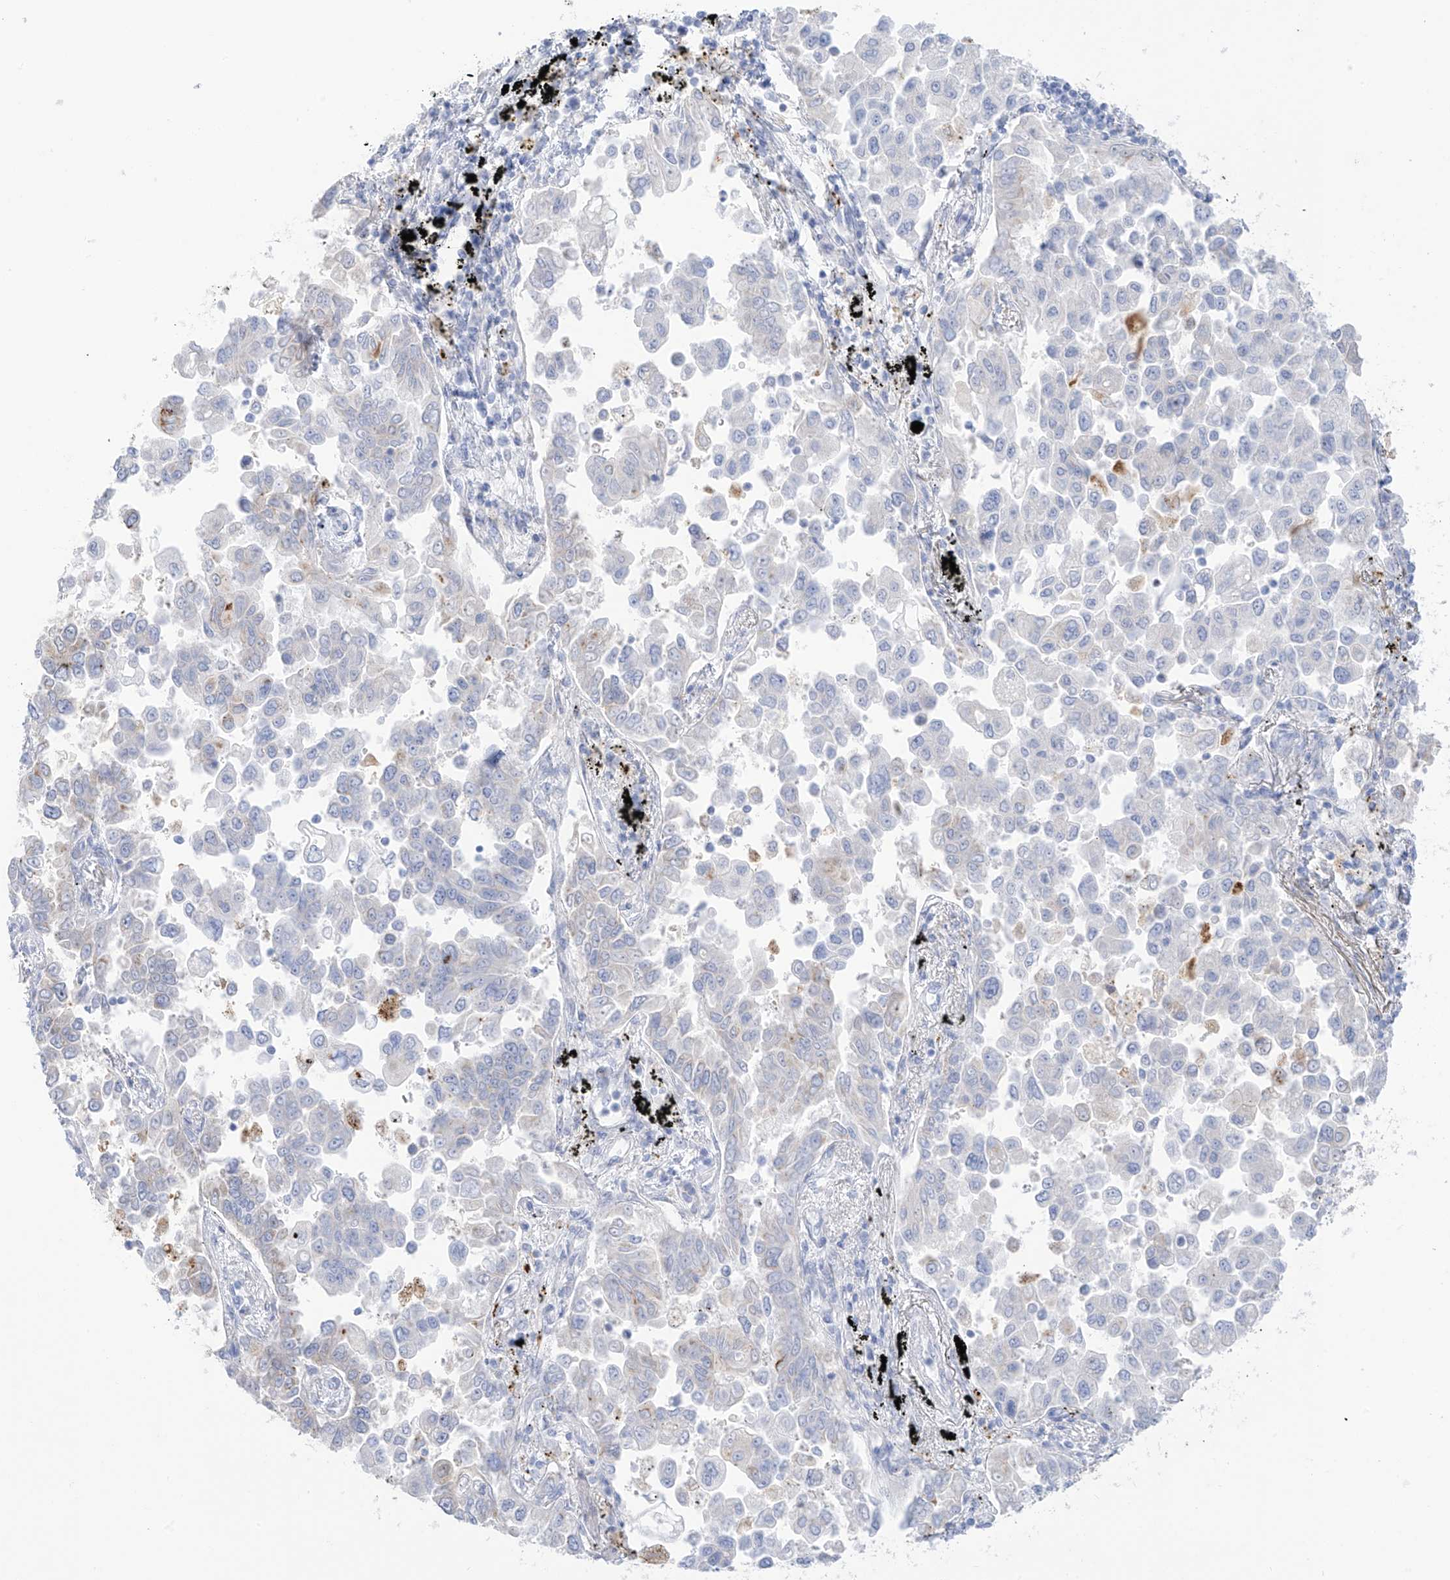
{"staining": {"intensity": "negative", "quantity": "none", "location": "none"}, "tissue": "lung cancer", "cell_type": "Tumor cells", "image_type": "cancer", "snomed": [{"axis": "morphology", "description": "Adenocarcinoma, NOS"}, {"axis": "topography", "description": "Lung"}], "caption": "An image of lung adenocarcinoma stained for a protein demonstrates no brown staining in tumor cells.", "gene": "PSPH", "patient": {"sex": "female", "age": 67}}